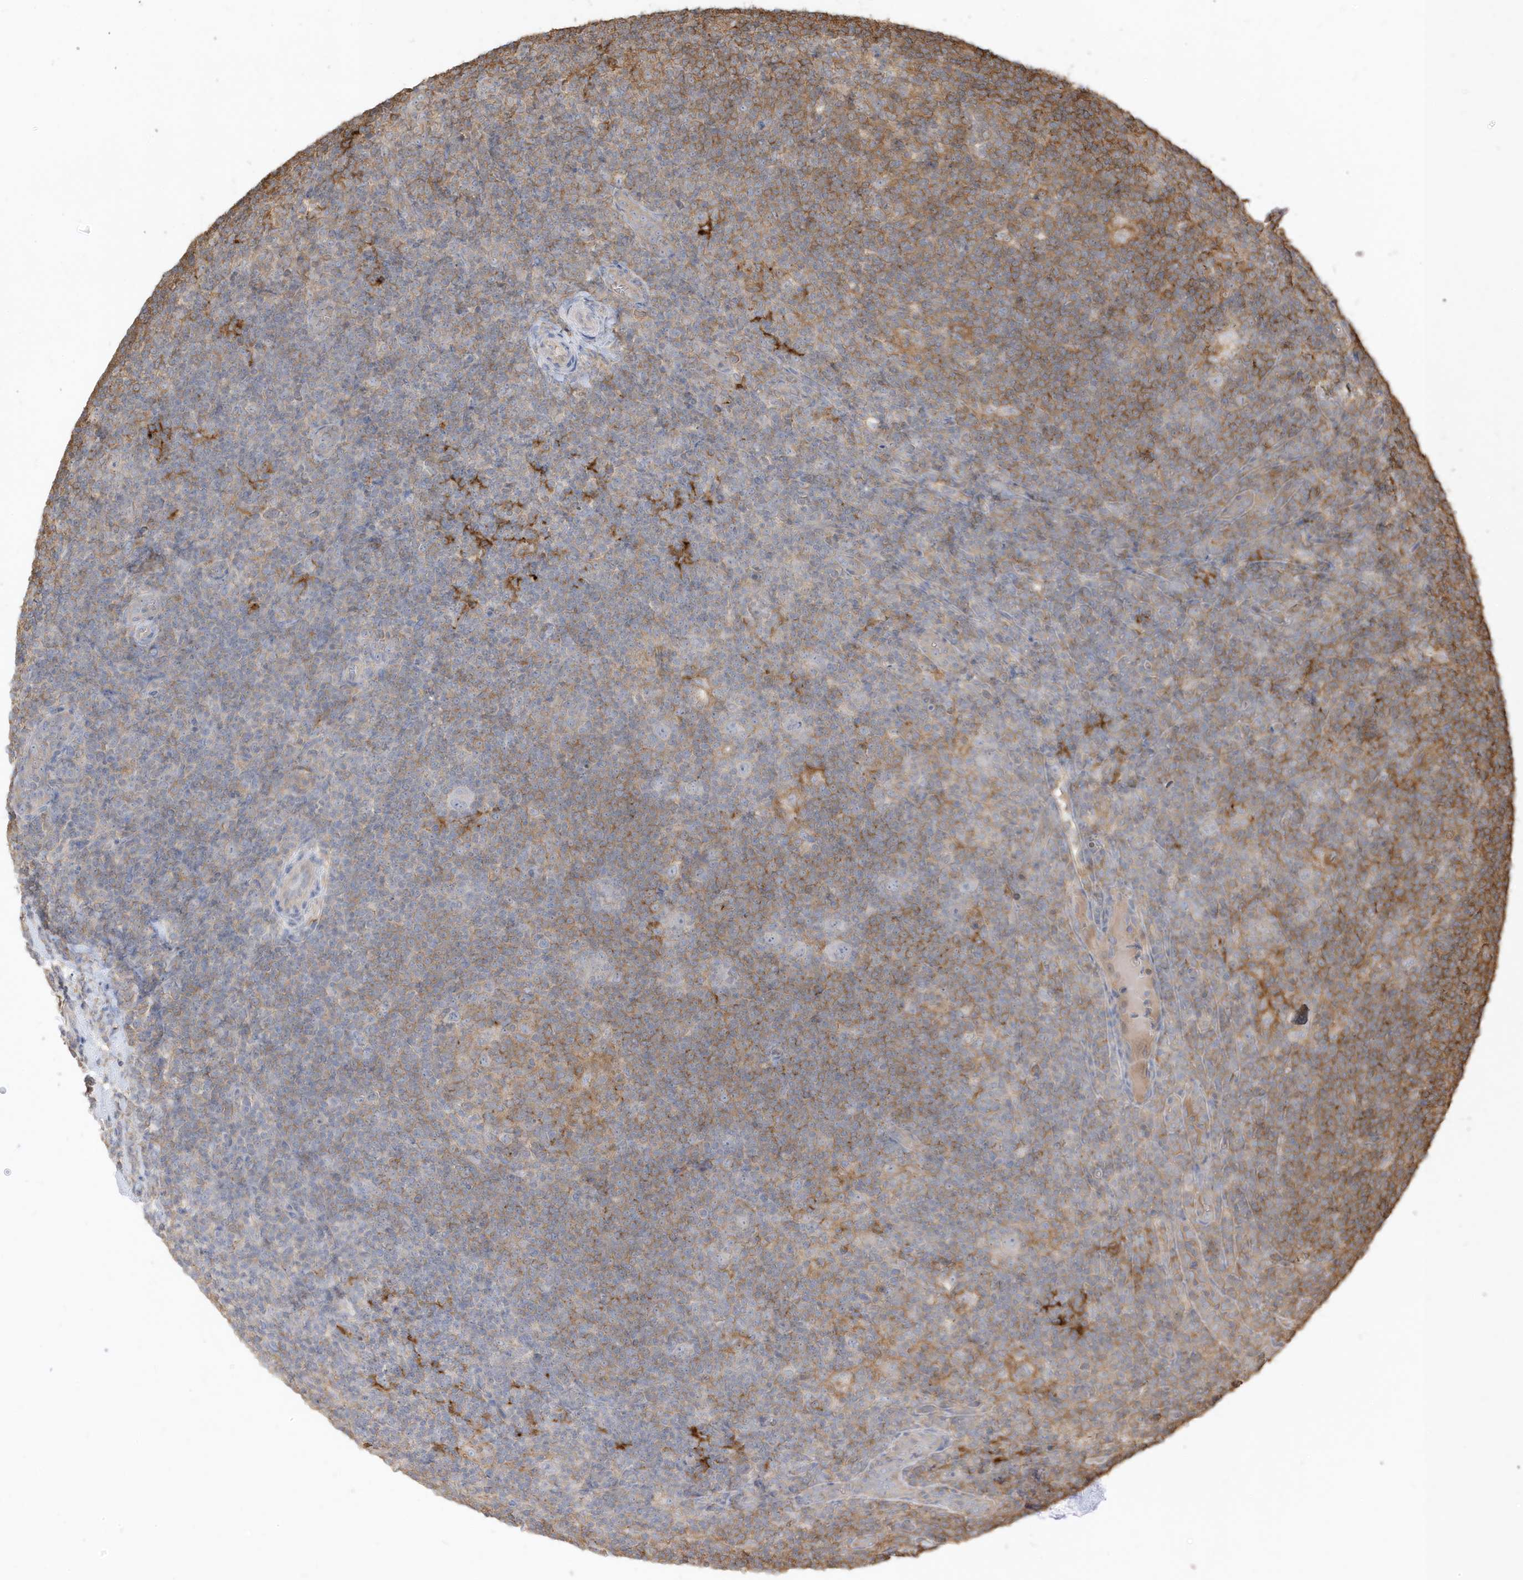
{"staining": {"intensity": "negative", "quantity": "none", "location": "none"}, "tissue": "lymphoma", "cell_type": "Tumor cells", "image_type": "cancer", "snomed": [{"axis": "morphology", "description": "Hodgkin's disease, NOS"}, {"axis": "topography", "description": "Lymph node"}], "caption": "DAB (3,3'-diaminobenzidine) immunohistochemical staining of lymphoma demonstrates no significant expression in tumor cells.", "gene": "ZBTB8A", "patient": {"sex": "female", "age": 57}}